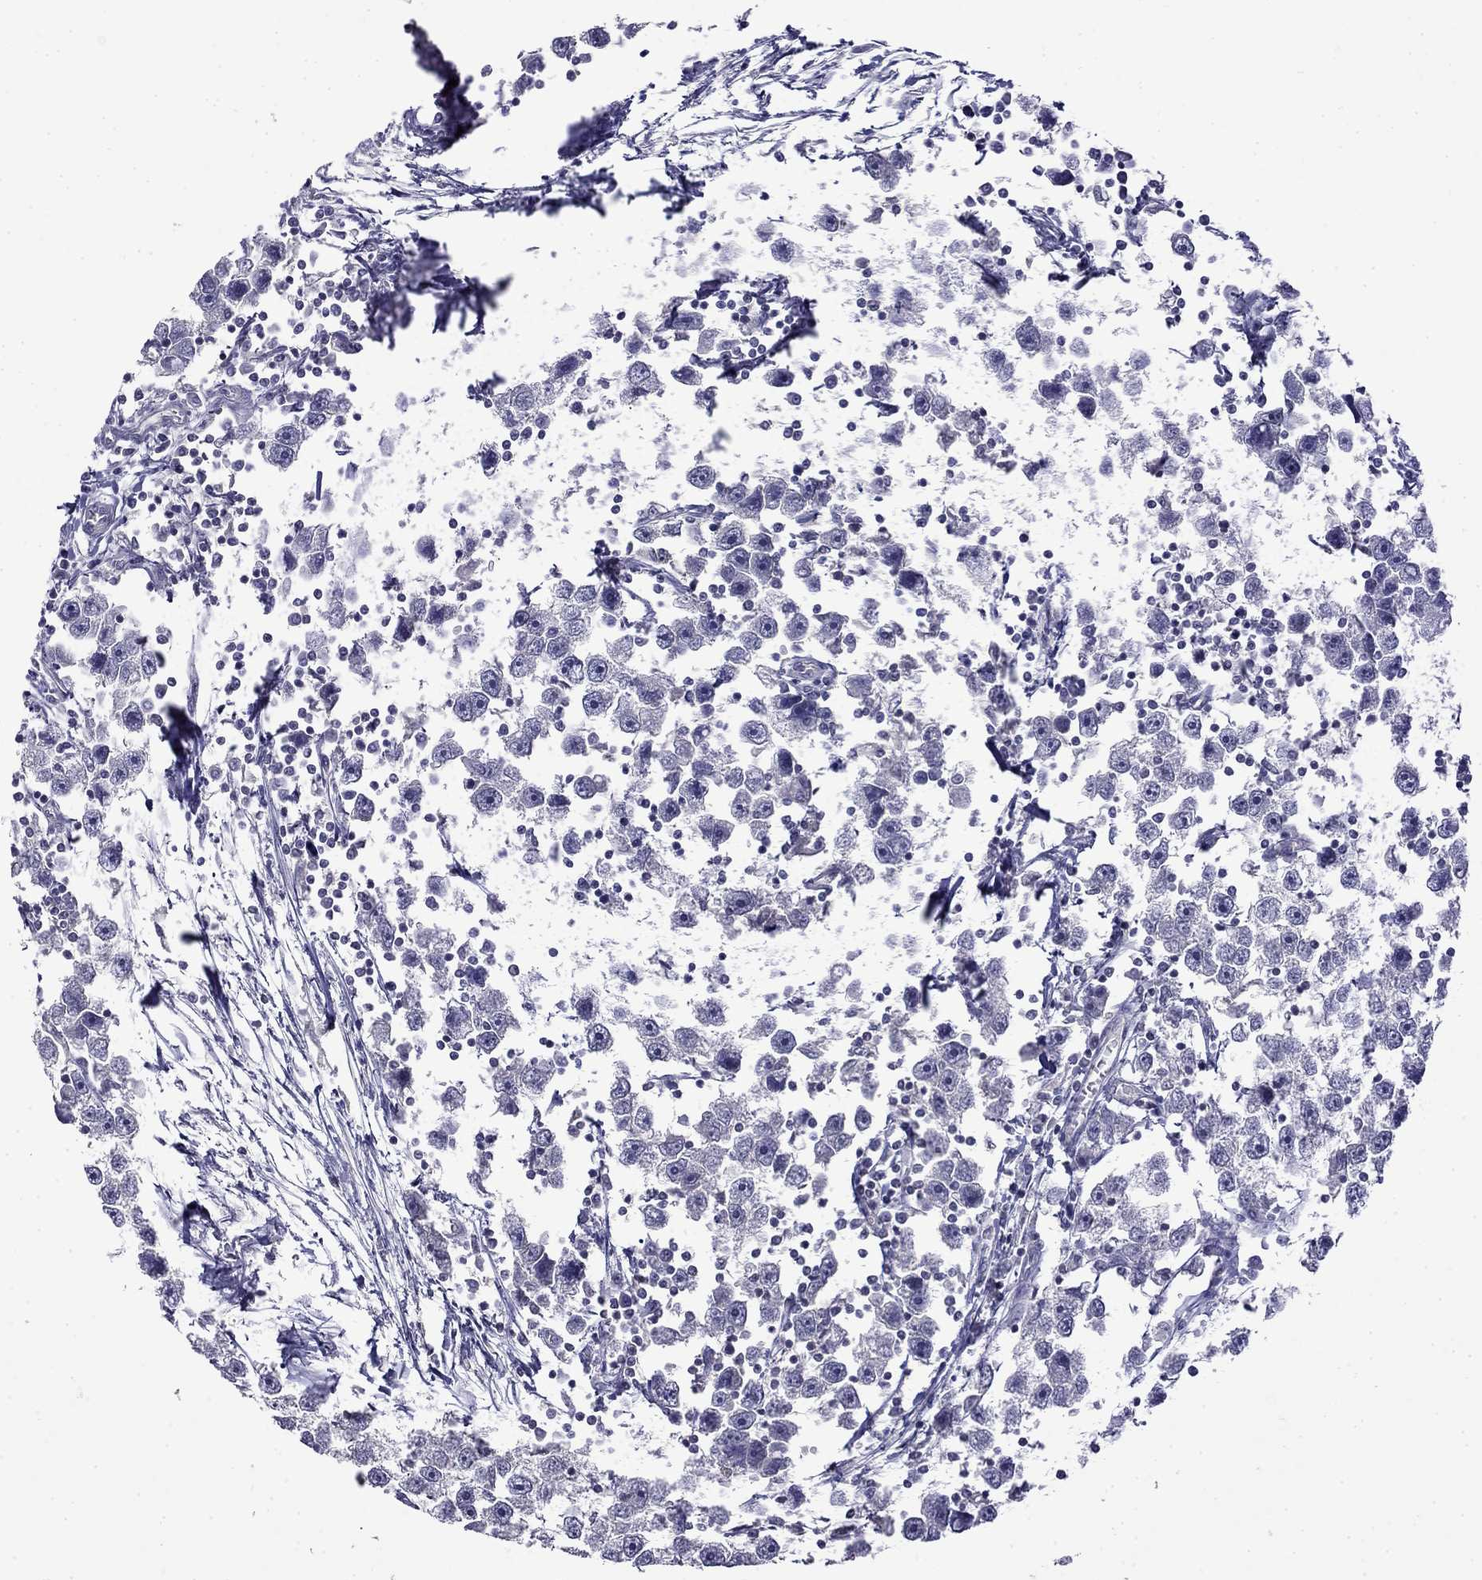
{"staining": {"intensity": "negative", "quantity": "none", "location": "none"}, "tissue": "testis cancer", "cell_type": "Tumor cells", "image_type": "cancer", "snomed": [{"axis": "morphology", "description": "Seminoma, NOS"}, {"axis": "topography", "description": "Testis"}], "caption": "Immunohistochemistry (IHC) micrograph of neoplastic tissue: human testis cancer (seminoma) stained with DAB (3,3'-diaminobenzidine) exhibits no significant protein staining in tumor cells.", "gene": "GUCA1B", "patient": {"sex": "male", "age": 30}}